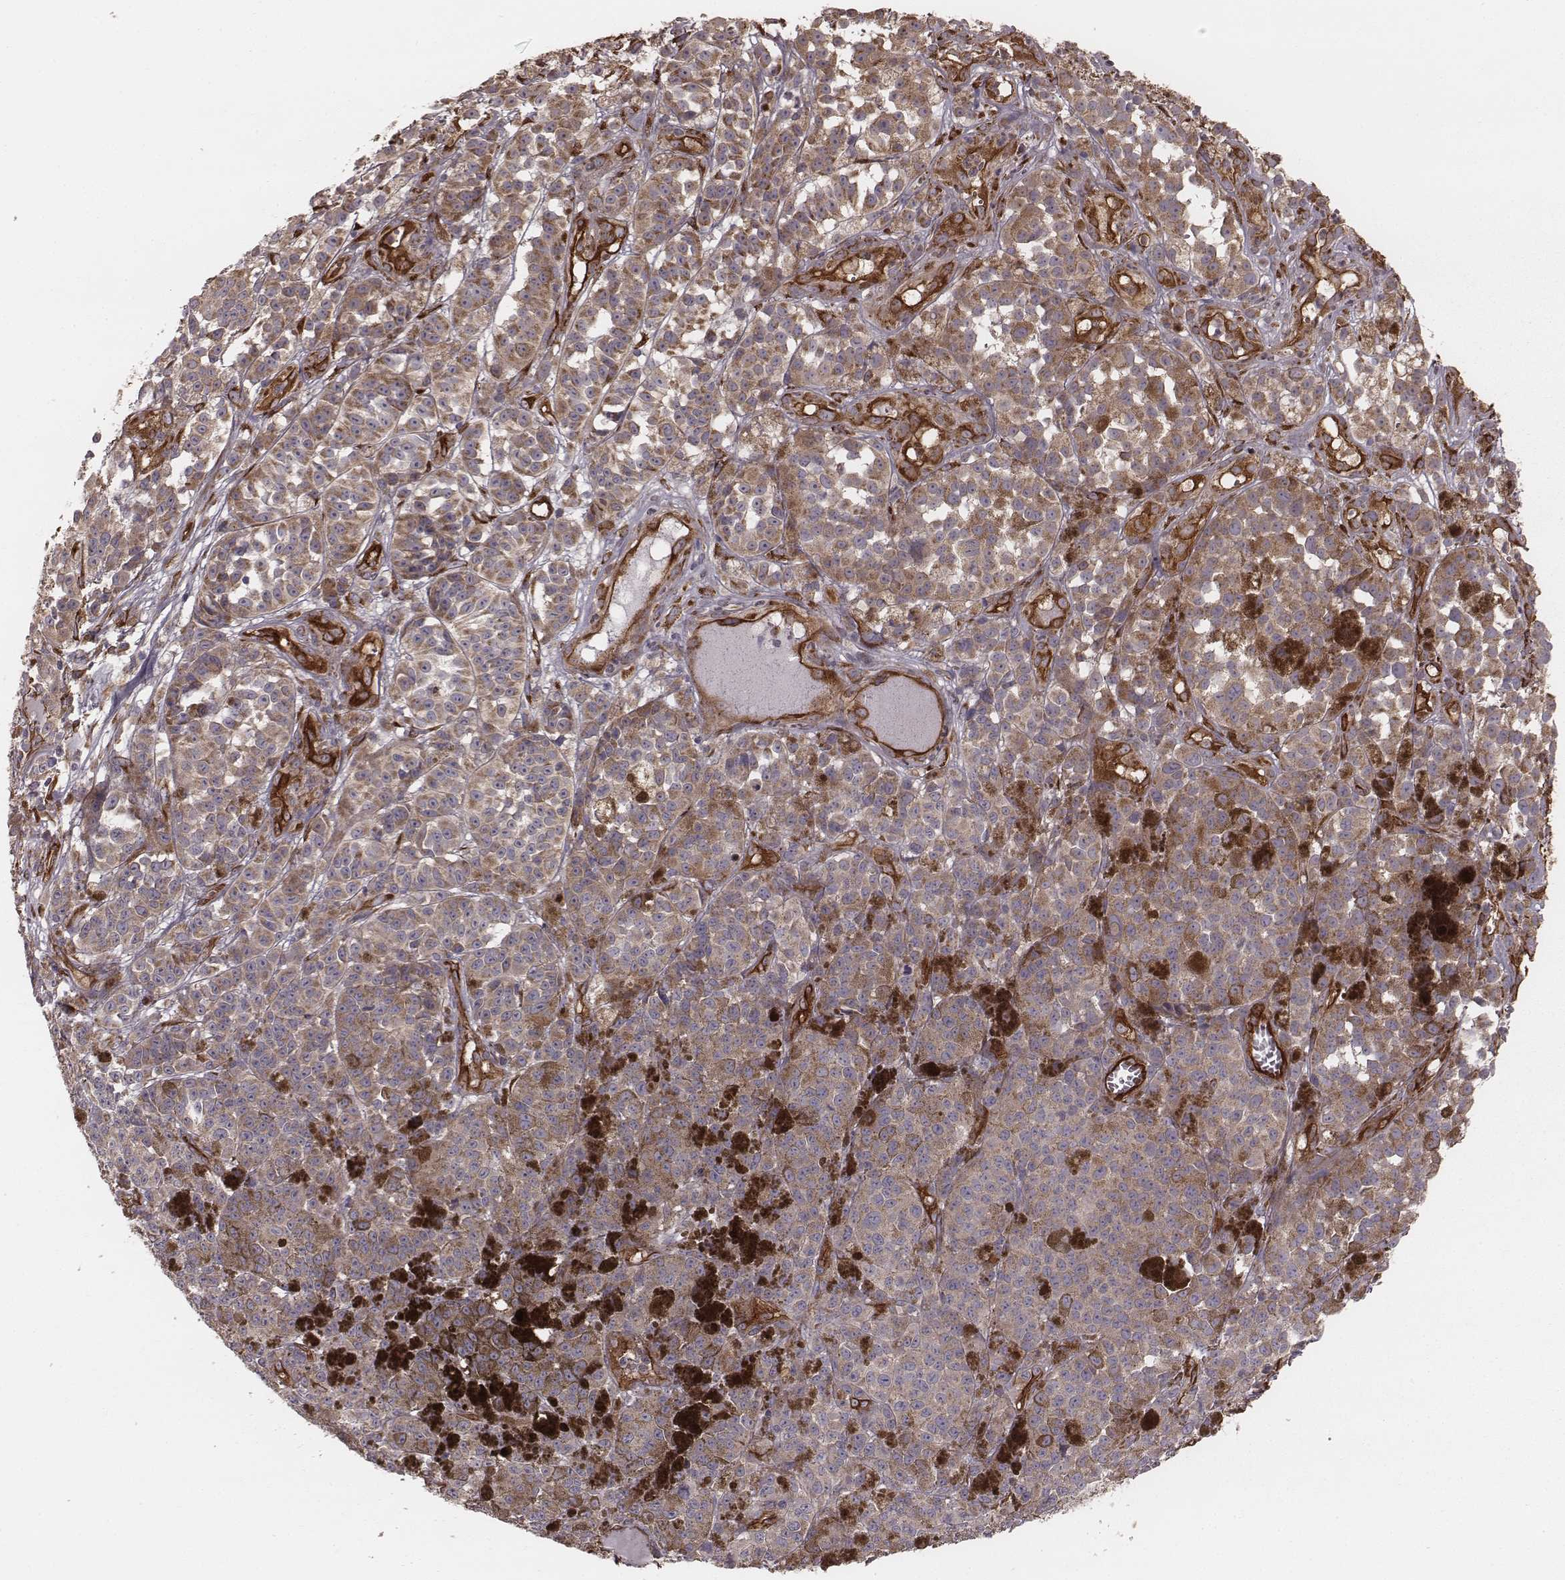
{"staining": {"intensity": "moderate", "quantity": "25%-75%", "location": "cytoplasmic/membranous"}, "tissue": "melanoma", "cell_type": "Tumor cells", "image_type": "cancer", "snomed": [{"axis": "morphology", "description": "Malignant melanoma, NOS"}, {"axis": "topography", "description": "Skin"}], "caption": "About 25%-75% of tumor cells in malignant melanoma exhibit moderate cytoplasmic/membranous protein positivity as visualized by brown immunohistochemical staining.", "gene": "PALMD", "patient": {"sex": "female", "age": 58}}